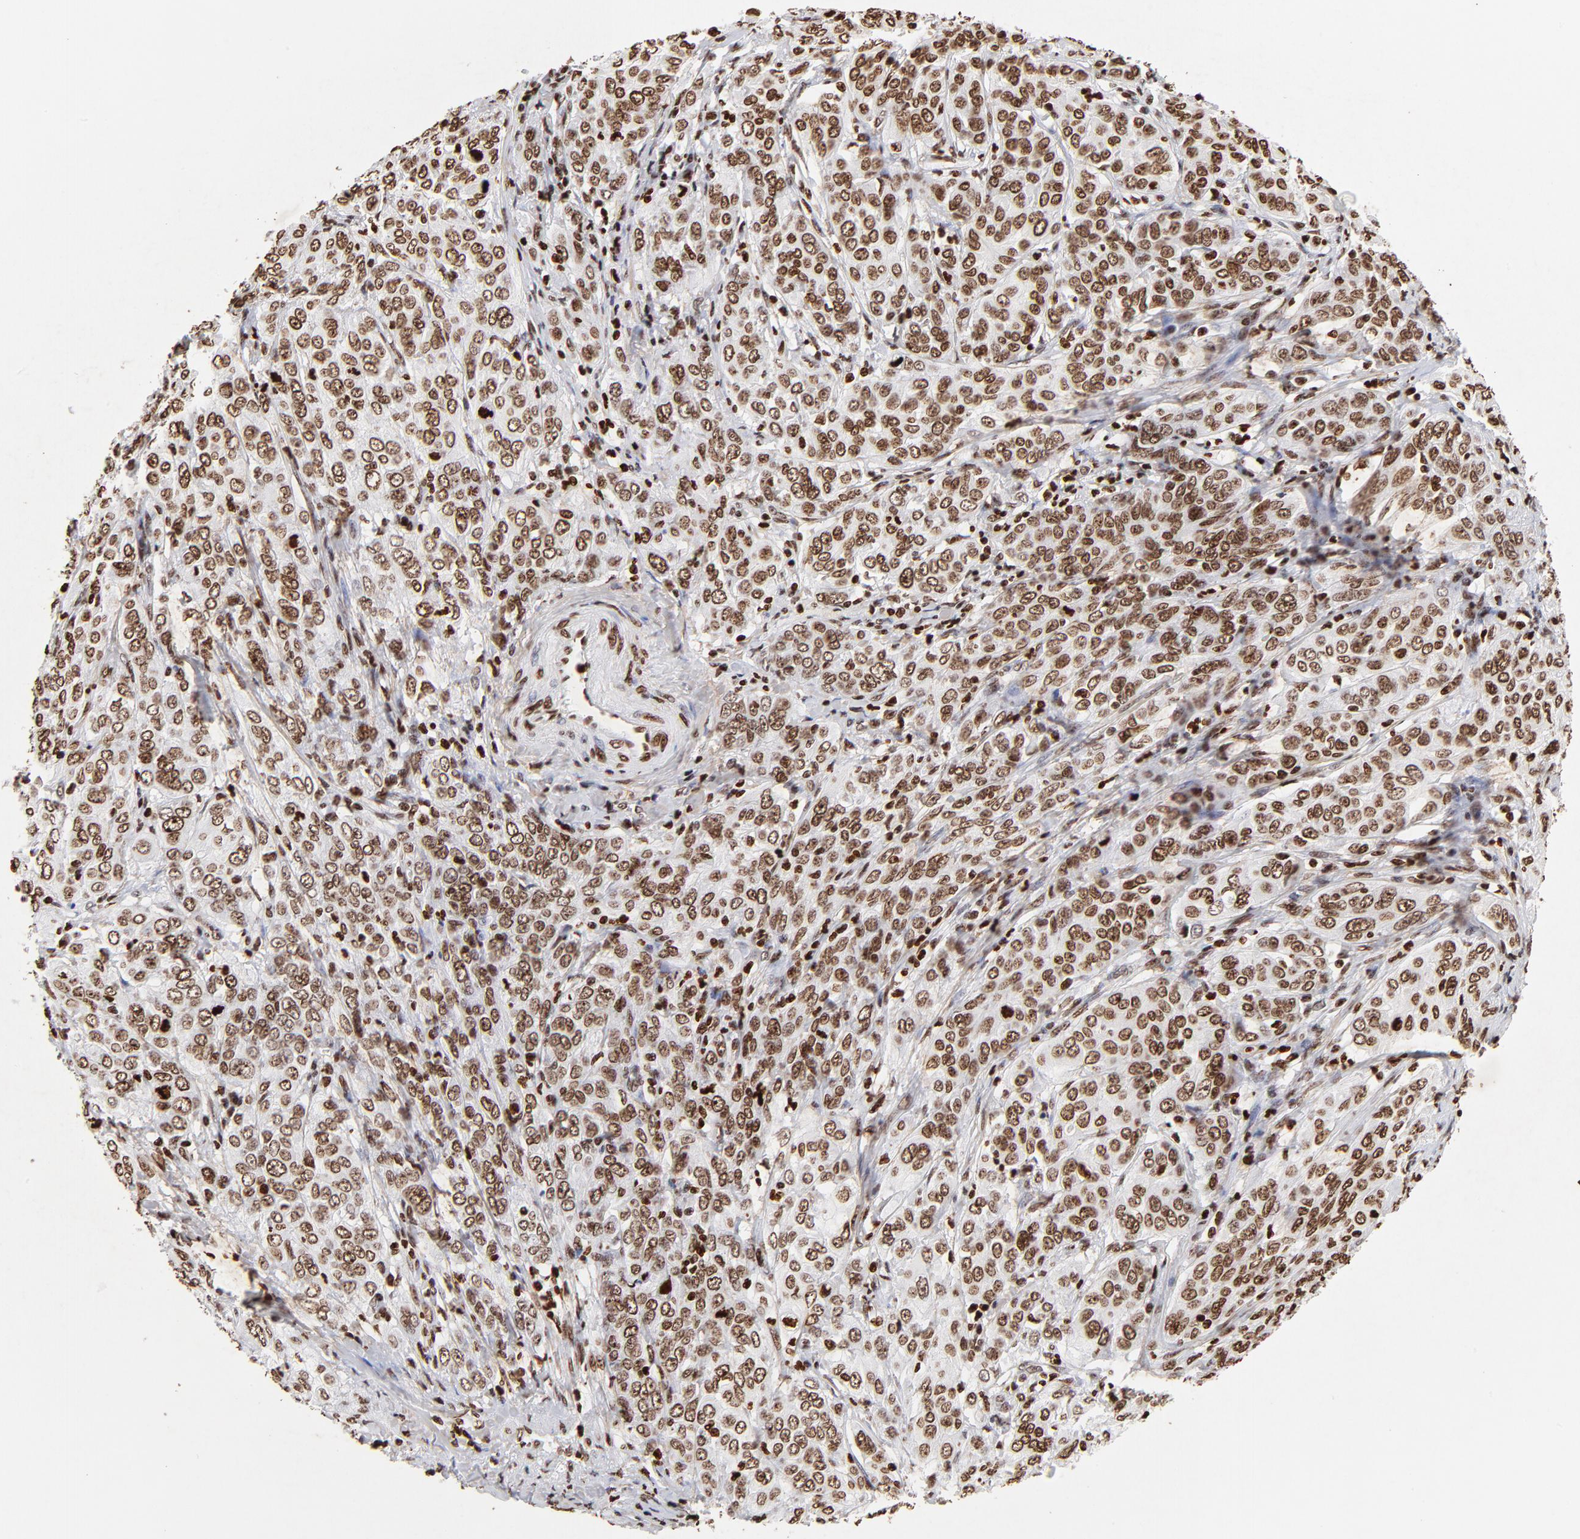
{"staining": {"intensity": "strong", "quantity": ">75%", "location": "nuclear"}, "tissue": "cervical cancer", "cell_type": "Tumor cells", "image_type": "cancer", "snomed": [{"axis": "morphology", "description": "Squamous cell carcinoma, NOS"}, {"axis": "topography", "description": "Cervix"}], "caption": "Cervical squamous cell carcinoma was stained to show a protein in brown. There is high levels of strong nuclear staining in approximately >75% of tumor cells. (Stains: DAB (3,3'-diaminobenzidine) in brown, nuclei in blue, Microscopy: brightfield microscopy at high magnification).", "gene": "FBH1", "patient": {"sex": "female", "age": 38}}